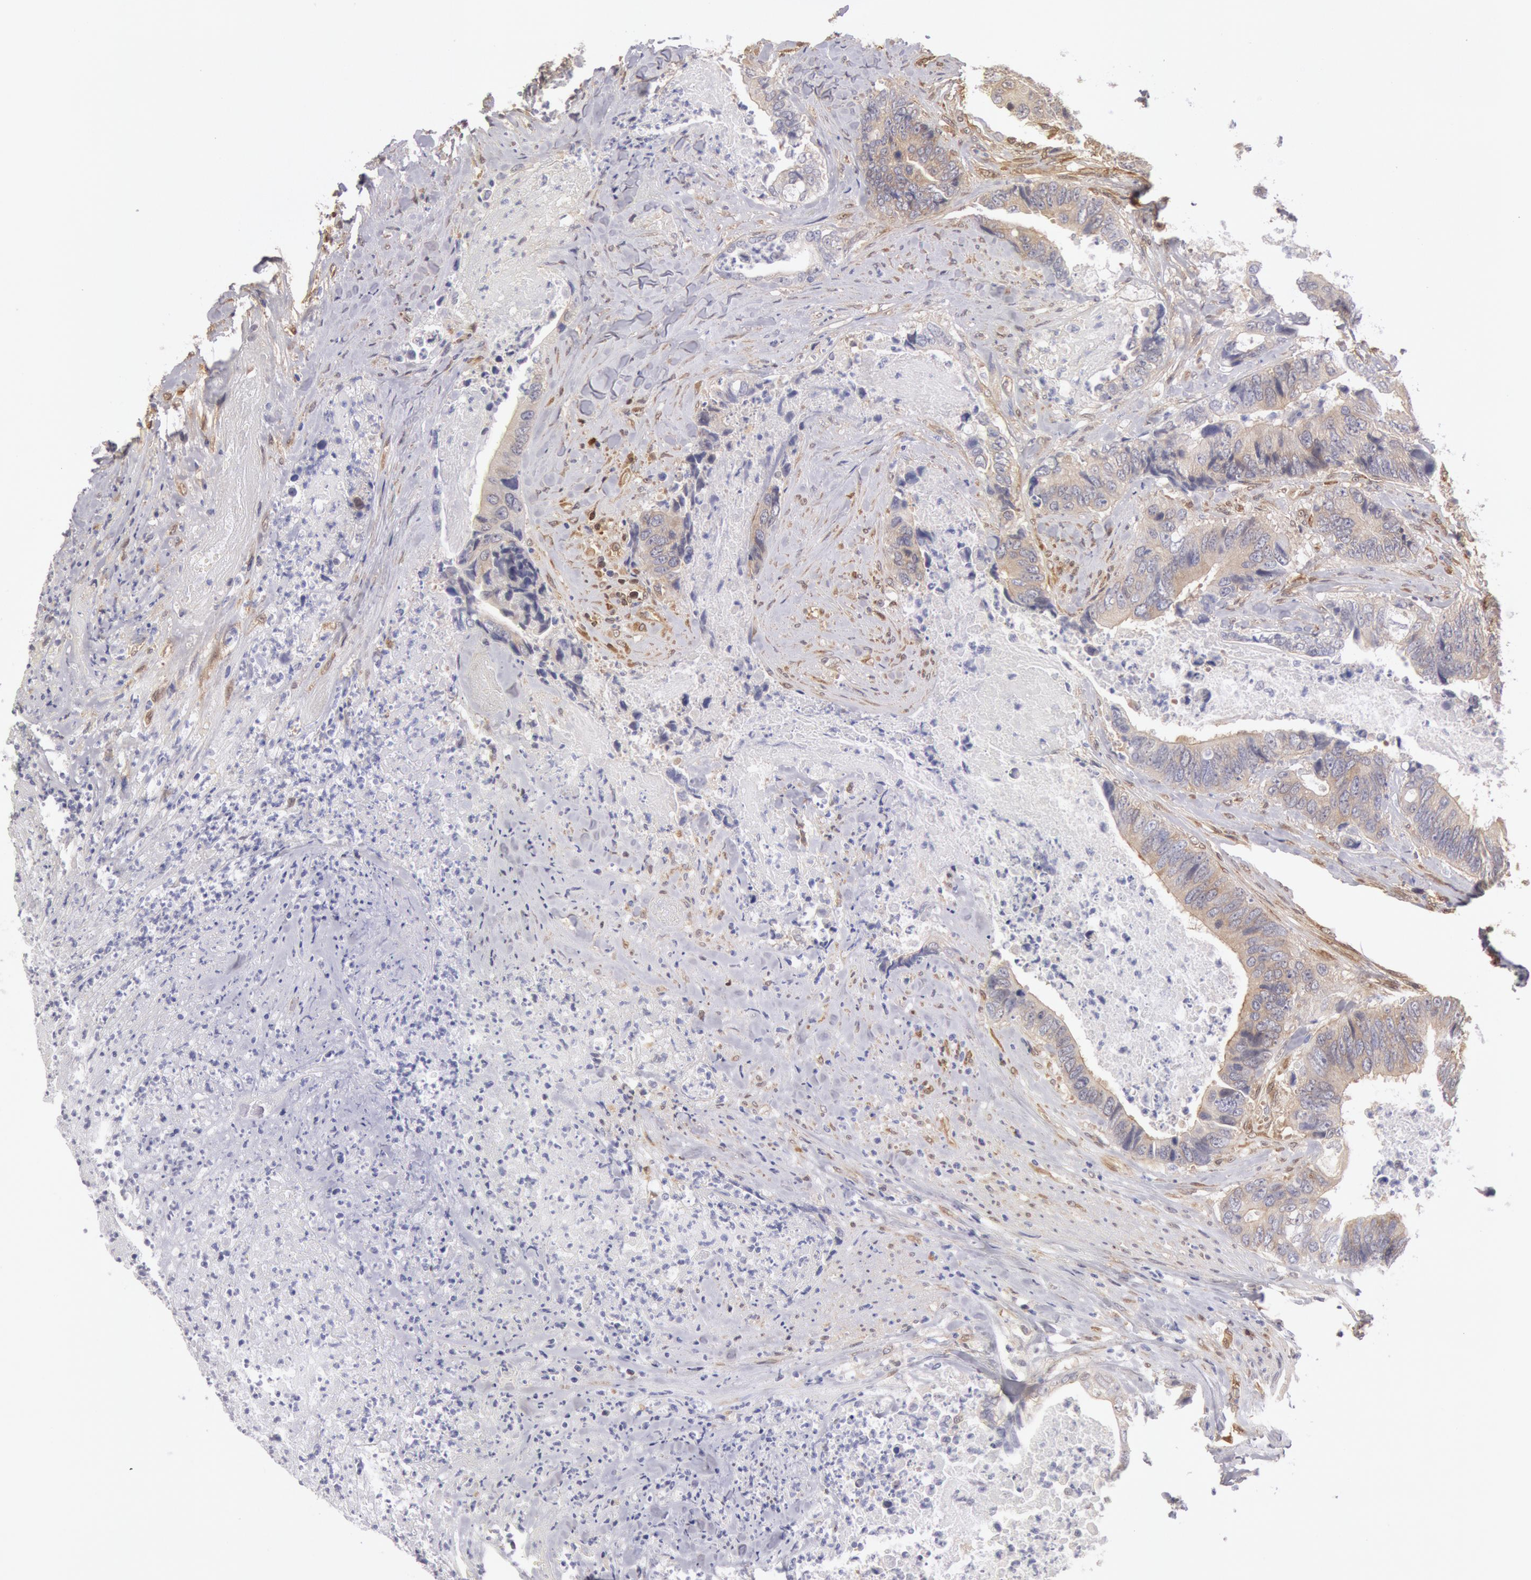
{"staining": {"intensity": "moderate", "quantity": "25%-75%", "location": "cytoplasmic/membranous"}, "tissue": "colorectal cancer", "cell_type": "Tumor cells", "image_type": "cancer", "snomed": [{"axis": "morphology", "description": "Adenocarcinoma, NOS"}, {"axis": "topography", "description": "Rectum"}], "caption": "This is a micrograph of immunohistochemistry (IHC) staining of adenocarcinoma (colorectal), which shows moderate positivity in the cytoplasmic/membranous of tumor cells.", "gene": "CCDC50", "patient": {"sex": "female", "age": 65}}